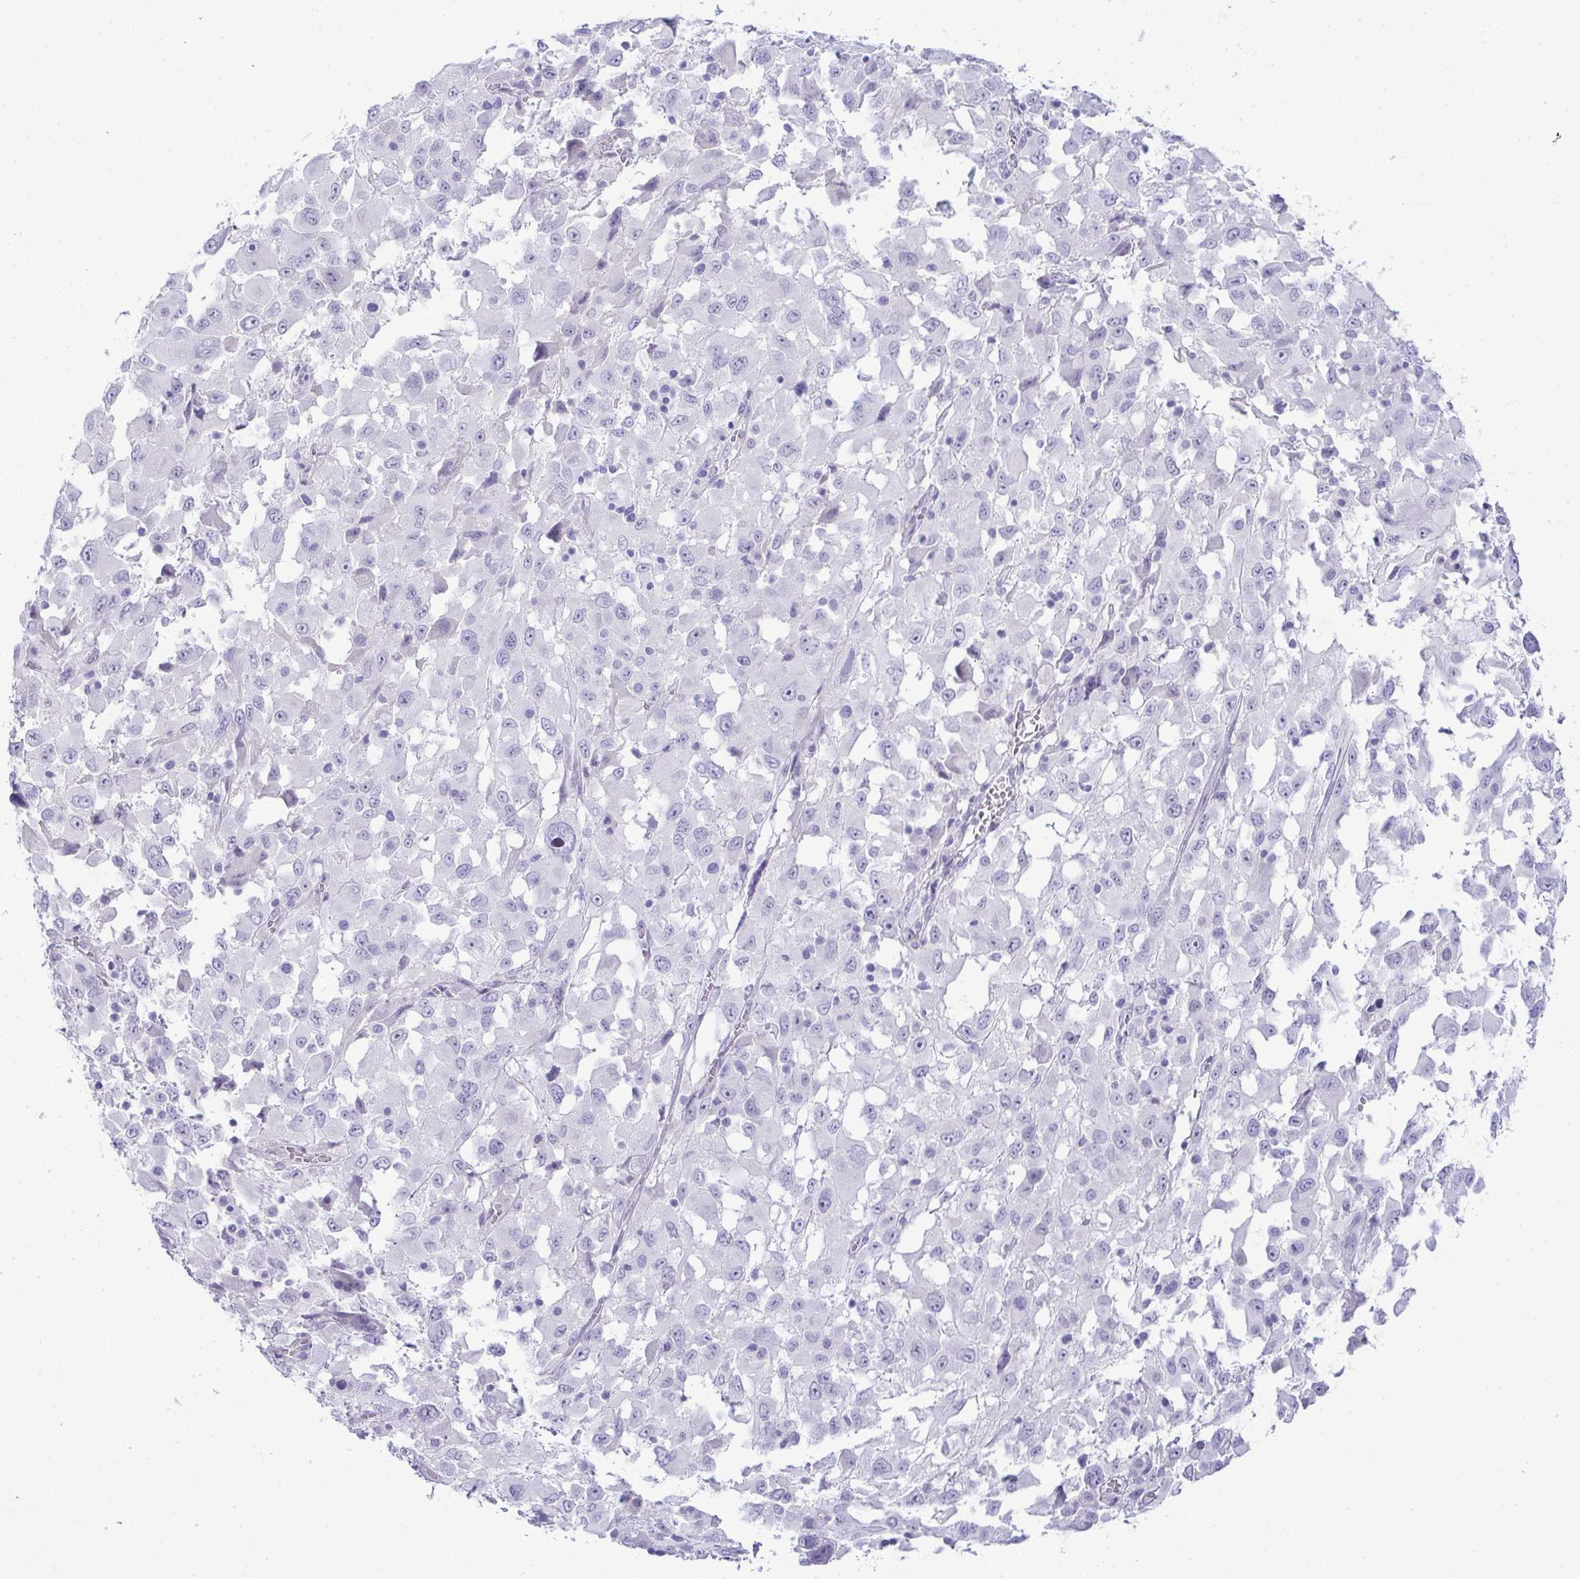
{"staining": {"intensity": "negative", "quantity": "none", "location": "none"}, "tissue": "melanoma", "cell_type": "Tumor cells", "image_type": "cancer", "snomed": [{"axis": "morphology", "description": "Malignant melanoma, Metastatic site"}, {"axis": "topography", "description": "Soft tissue"}], "caption": "Protein analysis of melanoma demonstrates no significant positivity in tumor cells.", "gene": "HSPB6", "patient": {"sex": "male", "age": 50}}